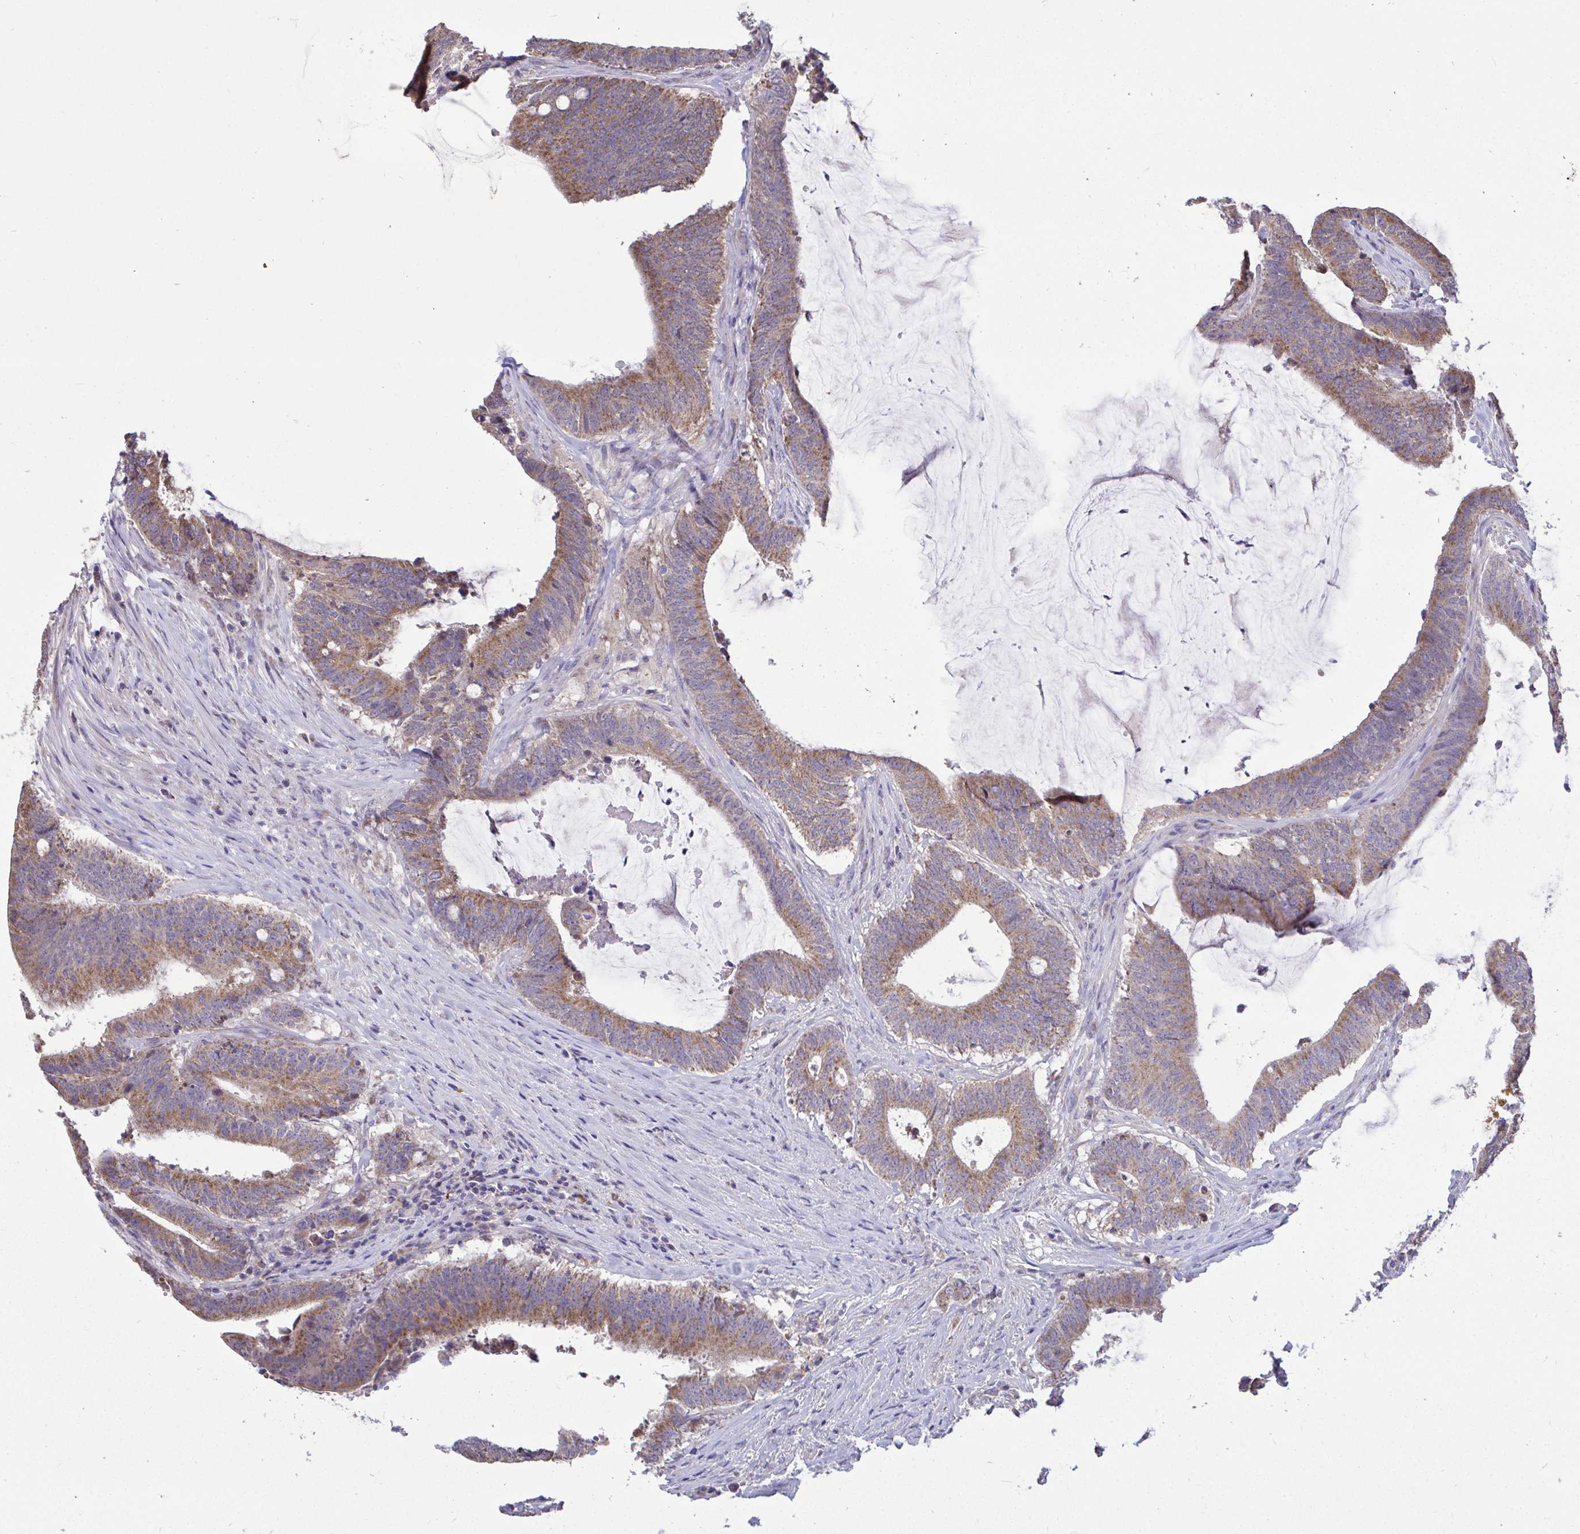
{"staining": {"intensity": "moderate", "quantity": ">75%", "location": "cytoplasmic/membranous"}, "tissue": "colorectal cancer", "cell_type": "Tumor cells", "image_type": "cancer", "snomed": [{"axis": "morphology", "description": "Adenocarcinoma, NOS"}, {"axis": "topography", "description": "Colon"}], "caption": "Adenocarcinoma (colorectal) was stained to show a protein in brown. There is medium levels of moderate cytoplasmic/membranous staining in about >75% of tumor cells.", "gene": "SARS2", "patient": {"sex": "female", "age": 43}}